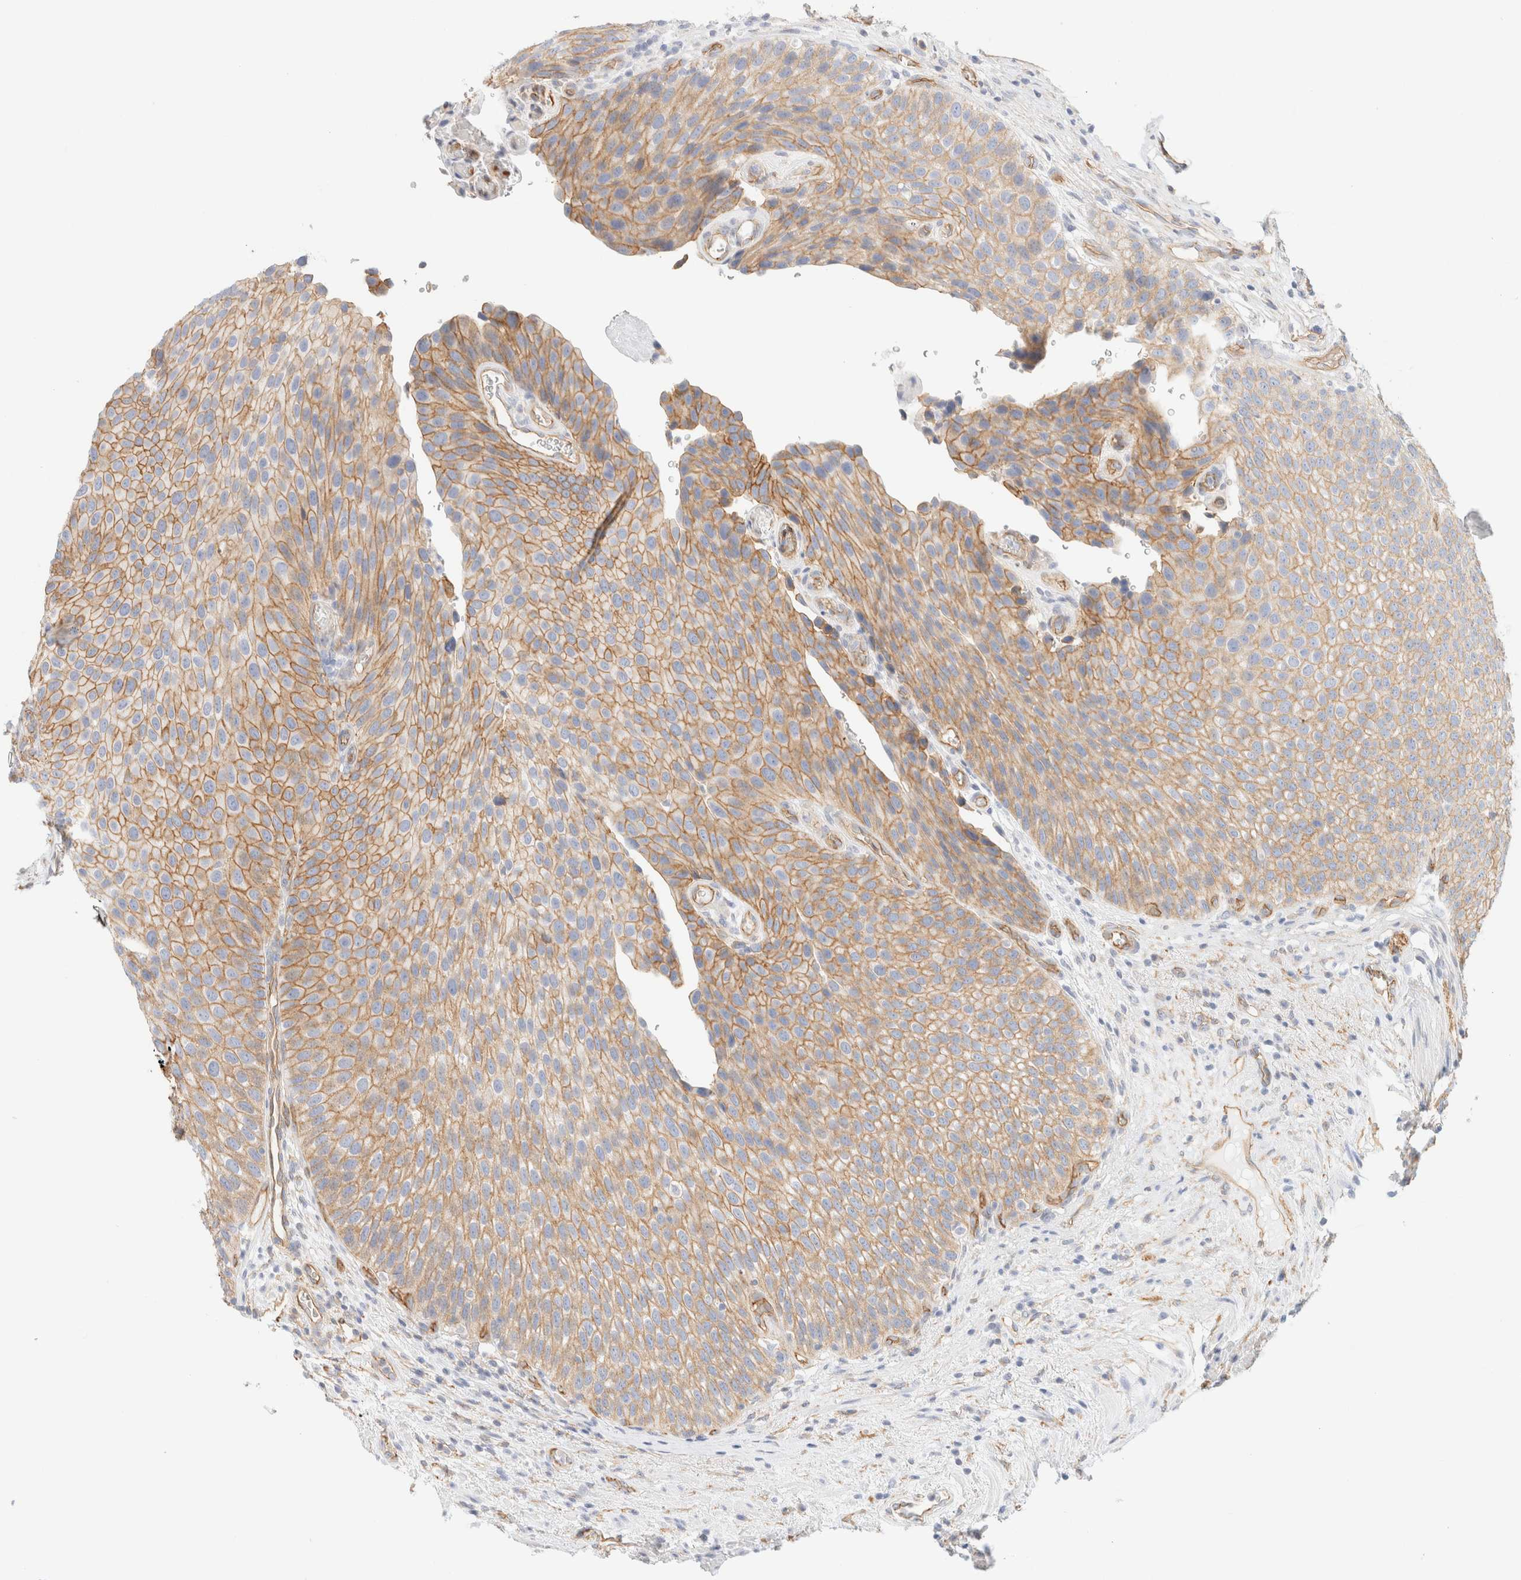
{"staining": {"intensity": "moderate", "quantity": ">75%", "location": "cytoplasmic/membranous"}, "tissue": "urothelial cancer", "cell_type": "Tumor cells", "image_type": "cancer", "snomed": [{"axis": "morphology", "description": "Normal tissue, NOS"}, {"axis": "morphology", "description": "Urothelial carcinoma, Low grade"}, {"axis": "topography", "description": "Urinary bladder"}, {"axis": "topography", "description": "Prostate"}], "caption": "Human urothelial cancer stained with a protein marker reveals moderate staining in tumor cells.", "gene": "CYB5R4", "patient": {"sex": "male", "age": 60}}